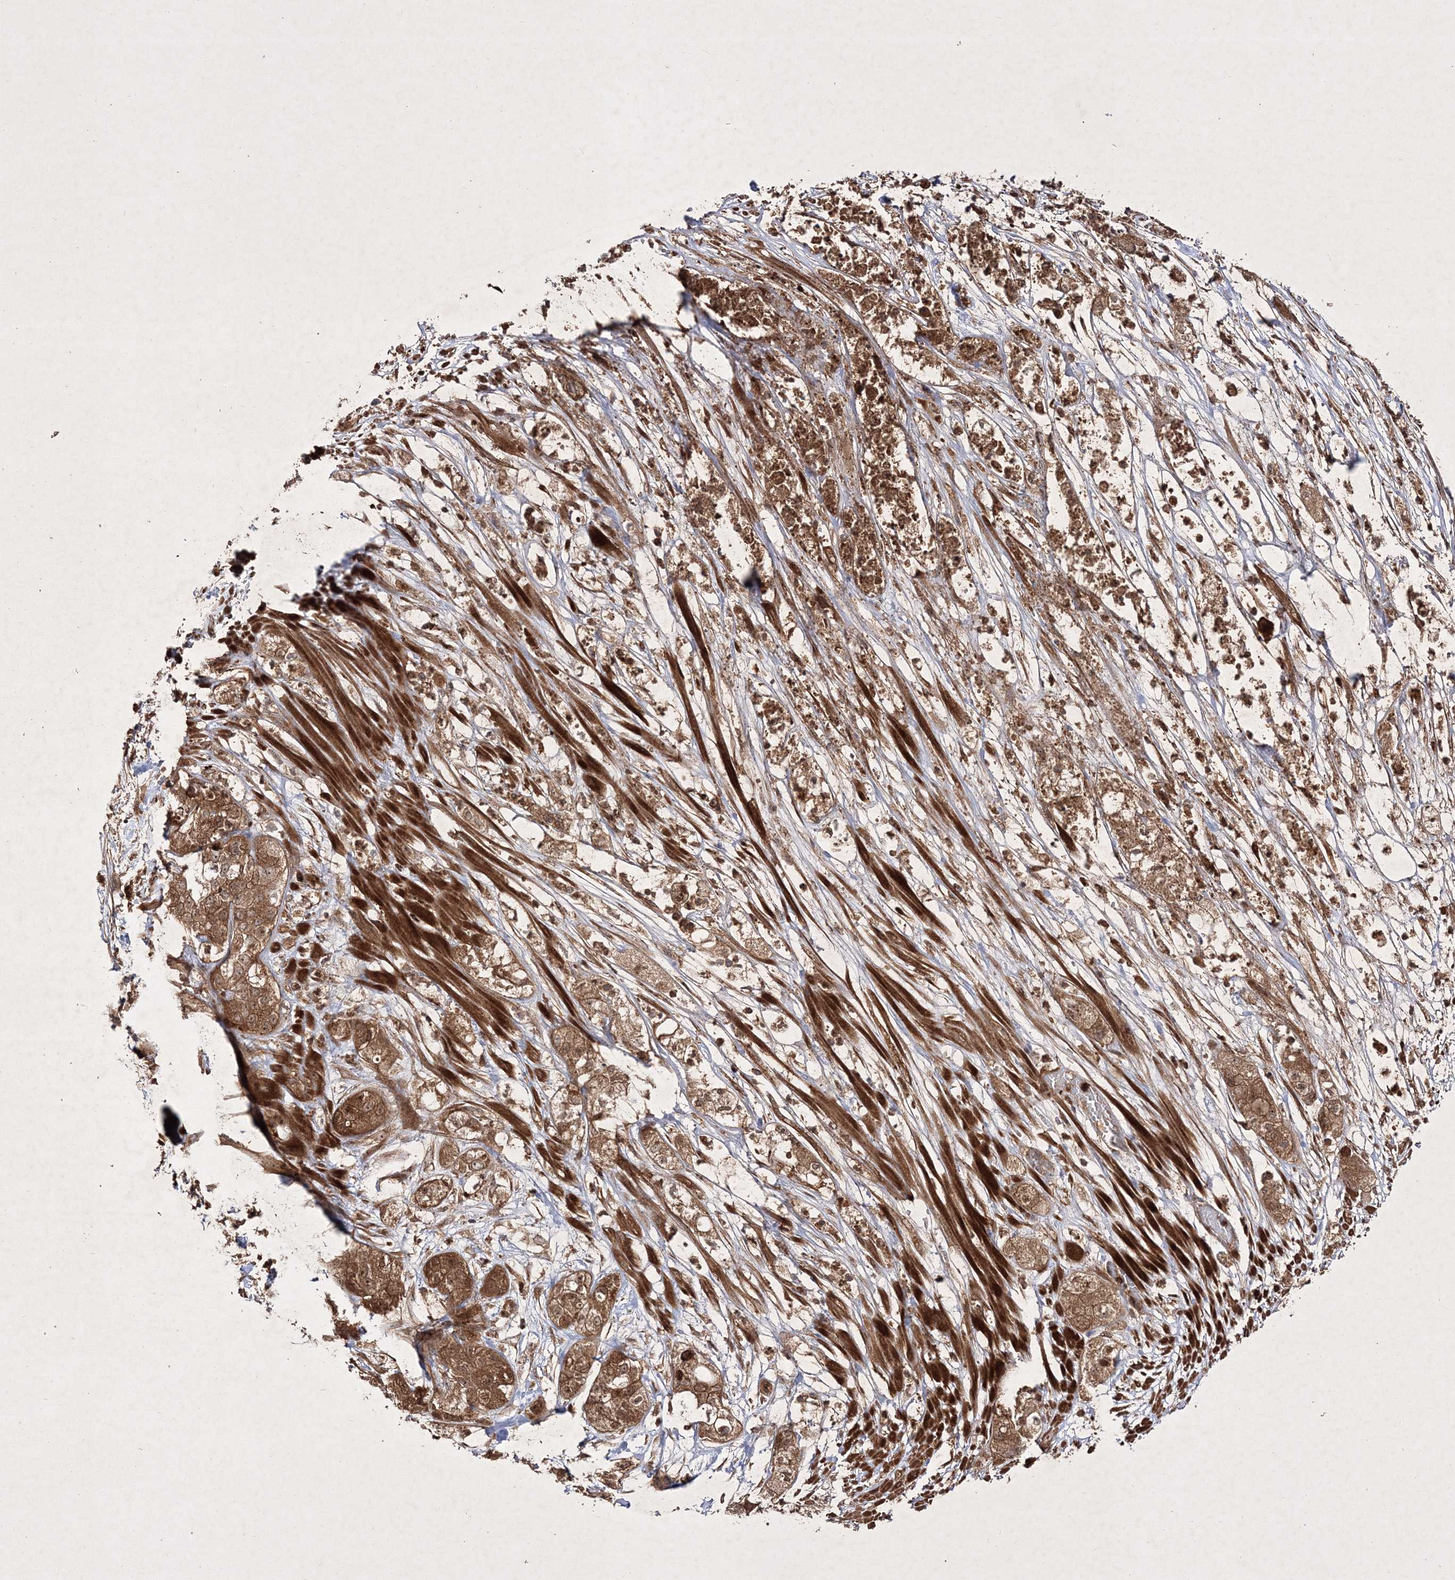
{"staining": {"intensity": "strong", "quantity": ">75%", "location": "cytoplasmic/membranous"}, "tissue": "pancreatic cancer", "cell_type": "Tumor cells", "image_type": "cancer", "snomed": [{"axis": "morphology", "description": "Adenocarcinoma, NOS"}, {"axis": "topography", "description": "Pancreas"}], "caption": "DAB (3,3'-diaminobenzidine) immunohistochemical staining of human pancreatic adenocarcinoma exhibits strong cytoplasmic/membranous protein expression in about >75% of tumor cells.", "gene": "DNAJC13", "patient": {"sex": "female", "age": 78}}